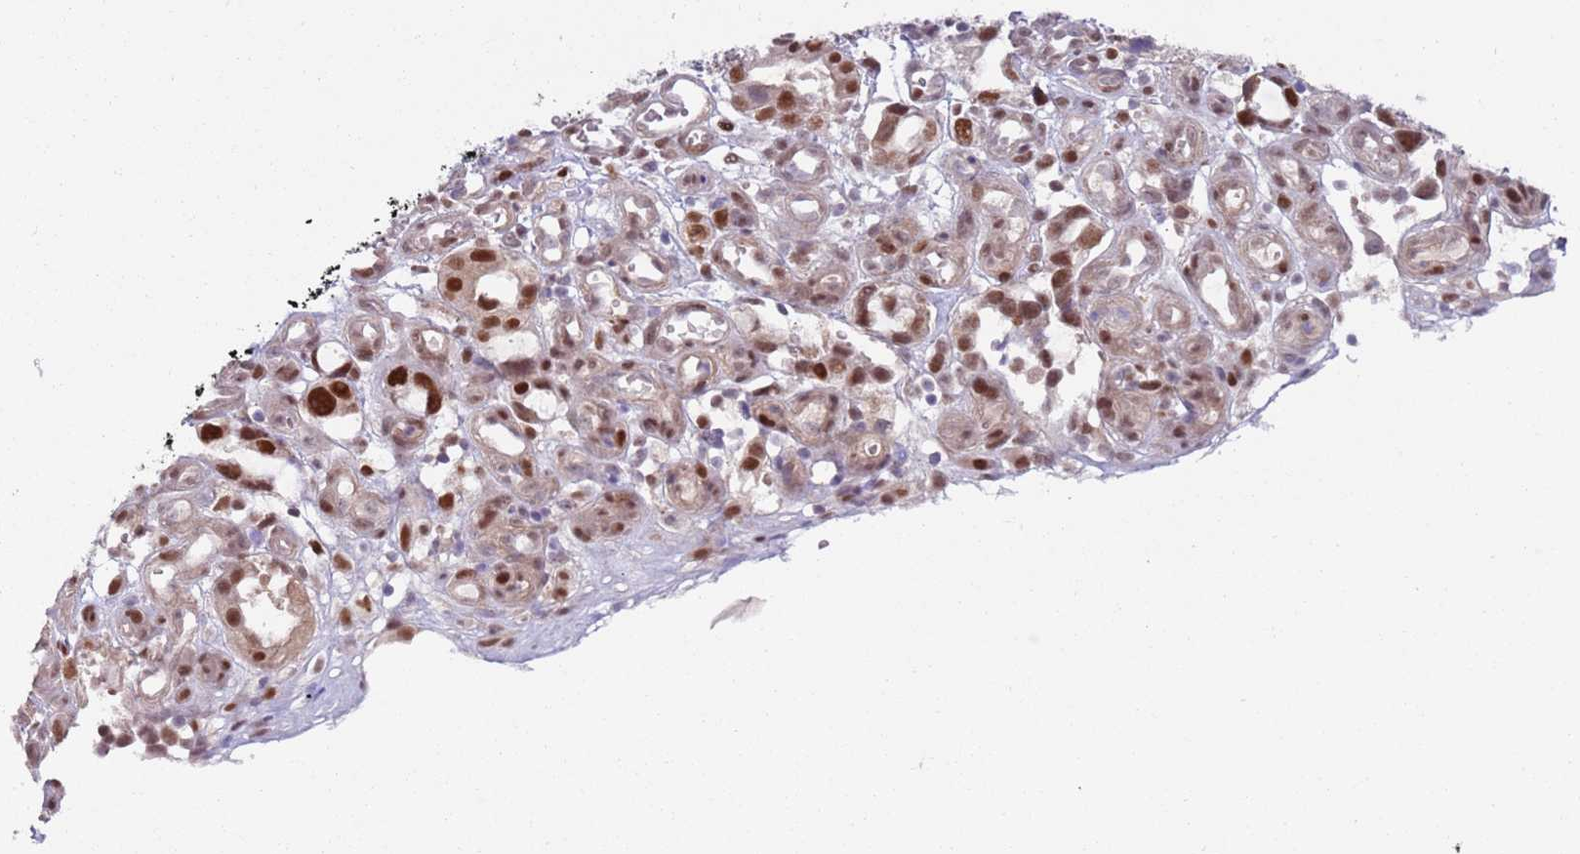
{"staining": {"intensity": "strong", "quantity": ">75%", "location": "nuclear"}, "tissue": "stomach cancer", "cell_type": "Tumor cells", "image_type": "cancer", "snomed": [{"axis": "morphology", "description": "Adenocarcinoma, NOS"}, {"axis": "topography", "description": "Stomach"}], "caption": "Human stomach cancer stained with a protein marker shows strong staining in tumor cells.", "gene": "RMND5B", "patient": {"sex": "male", "age": 55}}